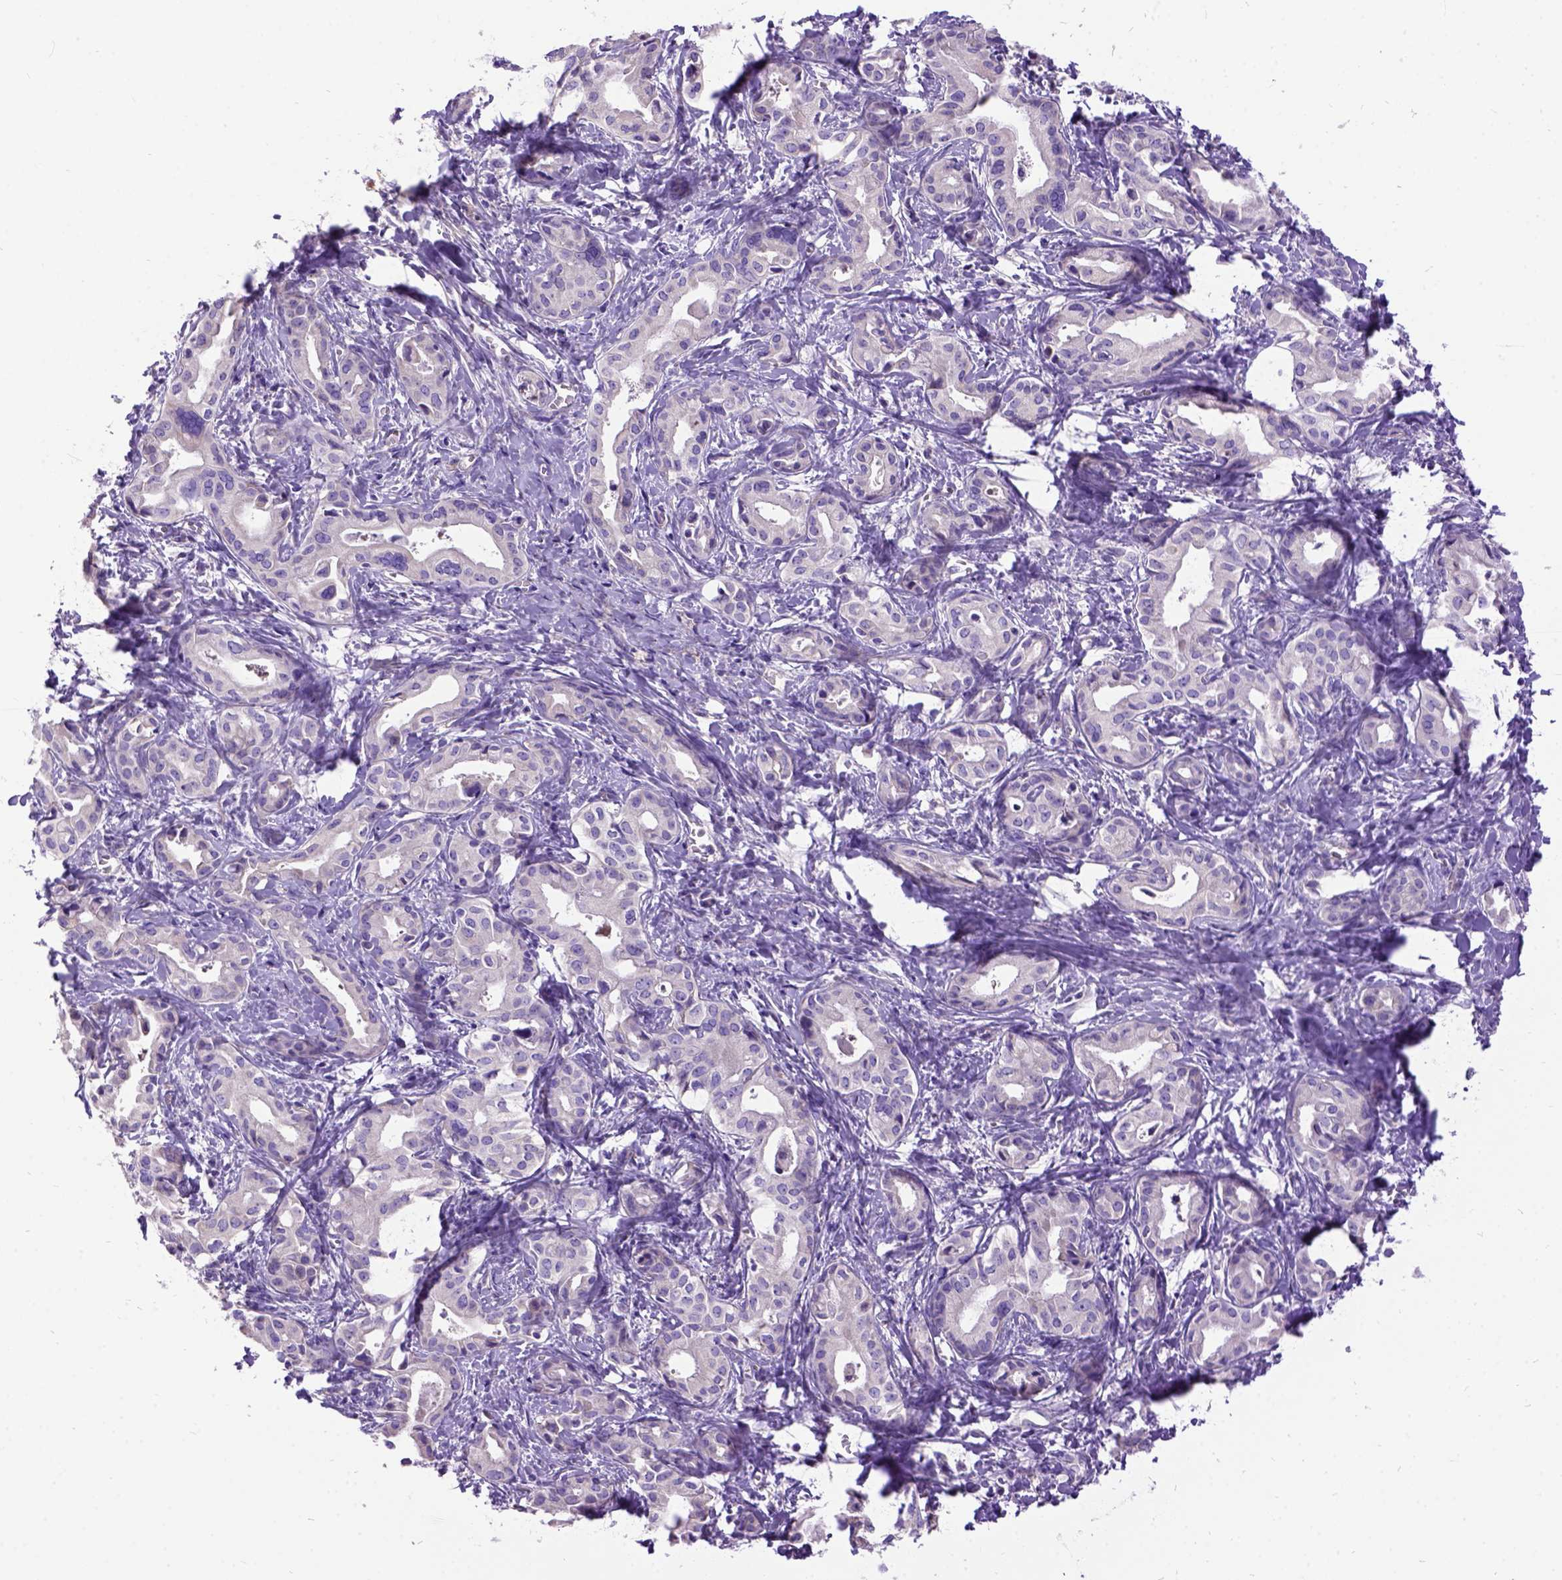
{"staining": {"intensity": "negative", "quantity": "none", "location": "none"}, "tissue": "liver cancer", "cell_type": "Tumor cells", "image_type": "cancer", "snomed": [{"axis": "morphology", "description": "Cholangiocarcinoma"}, {"axis": "topography", "description": "Liver"}], "caption": "DAB immunohistochemical staining of human cholangiocarcinoma (liver) exhibits no significant expression in tumor cells.", "gene": "CFAP54", "patient": {"sex": "female", "age": 65}}